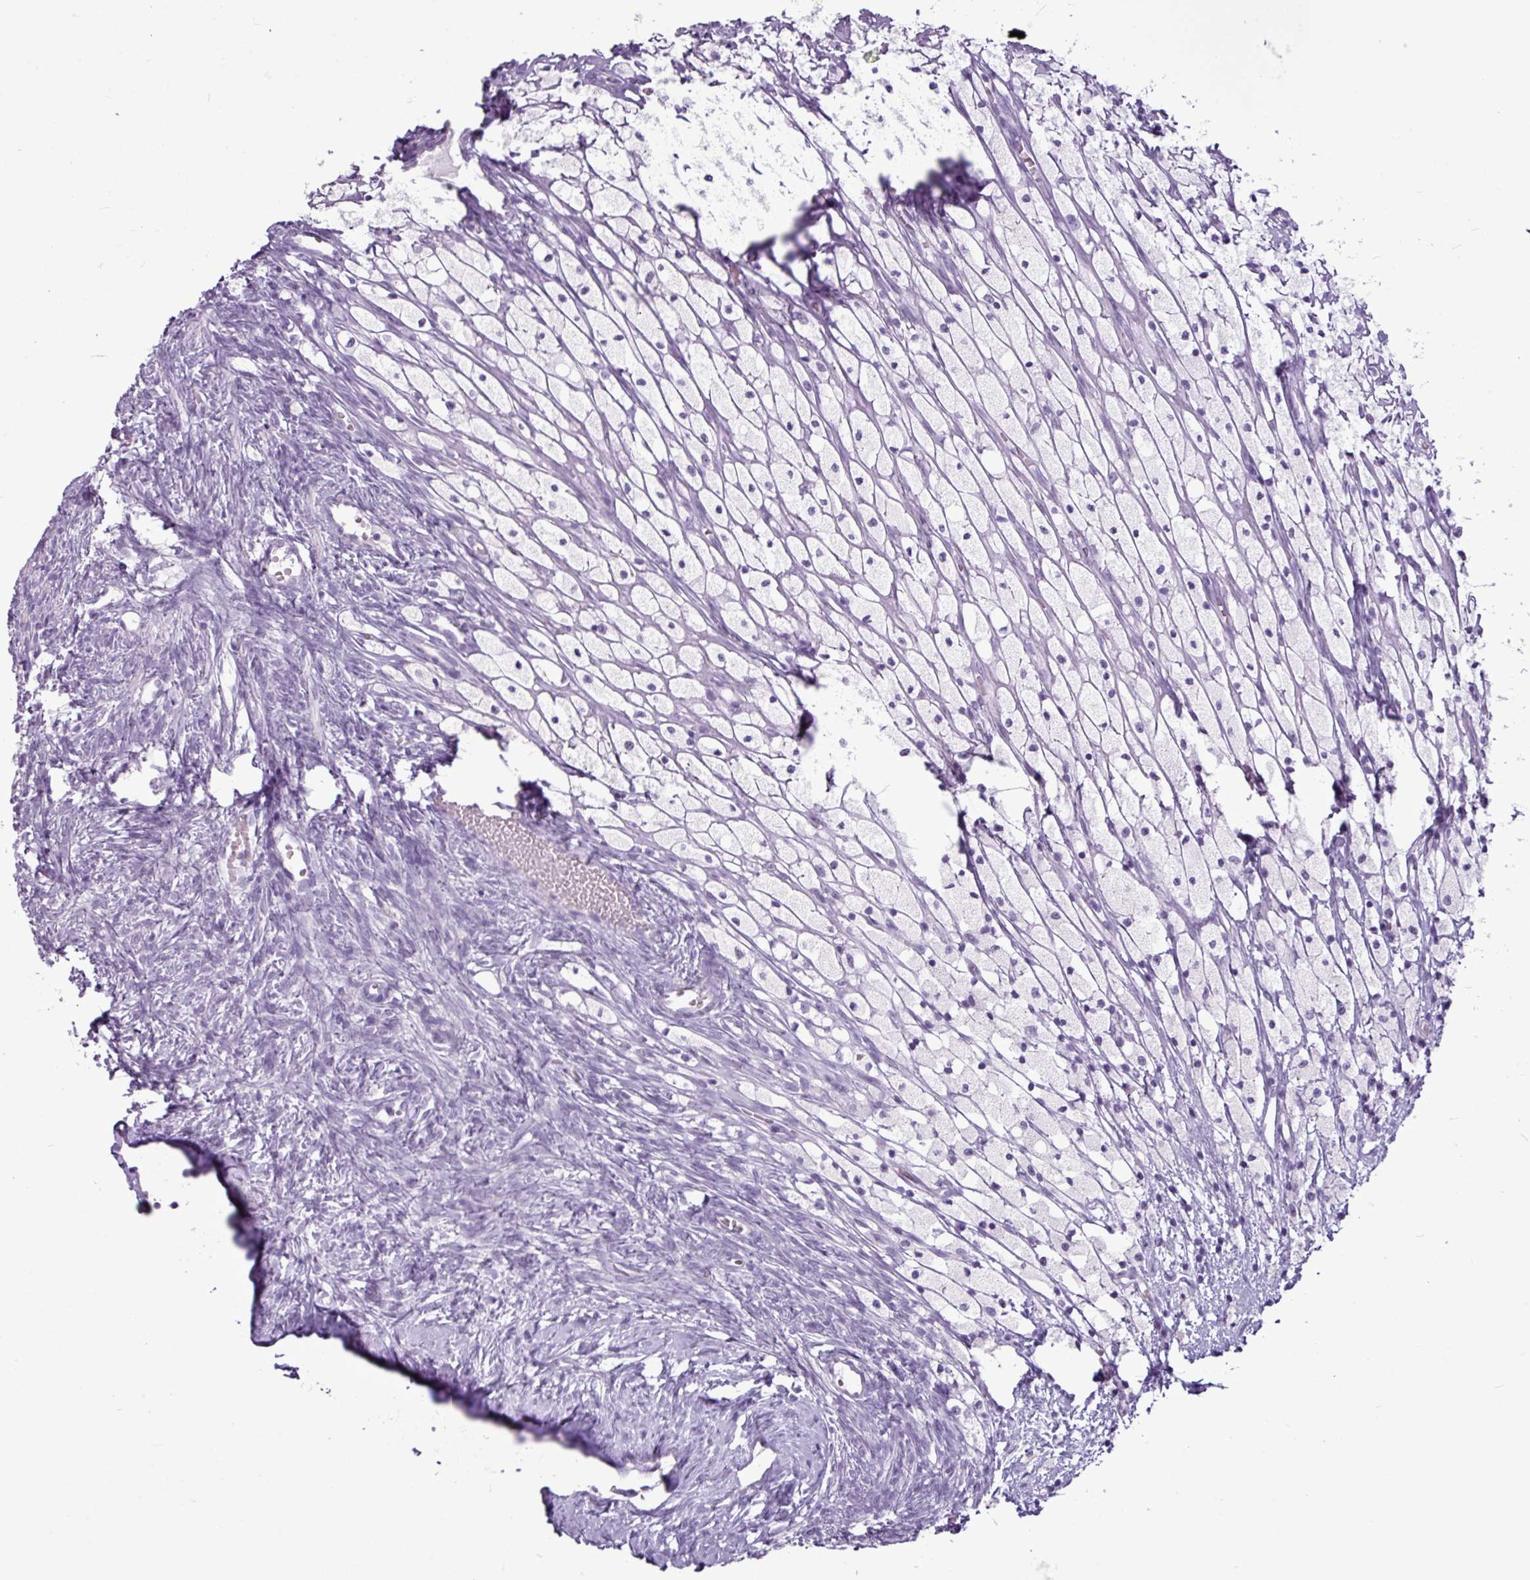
{"staining": {"intensity": "negative", "quantity": "none", "location": "none"}, "tissue": "ovary", "cell_type": "Ovarian stroma cells", "image_type": "normal", "snomed": [{"axis": "morphology", "description": "Normal tissue, NOS"}, {"axis": "topography", "description": "Ovary"}], "caption": "Immunohistochemistry (IHC) micrograph of normal ovary: ovary stained with DAB displays no significant protein expression in ovarian stroma cells. The staining was performed using DAB to visualize the protein expression in brown, while the nuclei were stained in blue with hematoxylin (Magnification: 20x).", "gene": "AMY2A", "patient": {"sex": "female", "age": 51}}